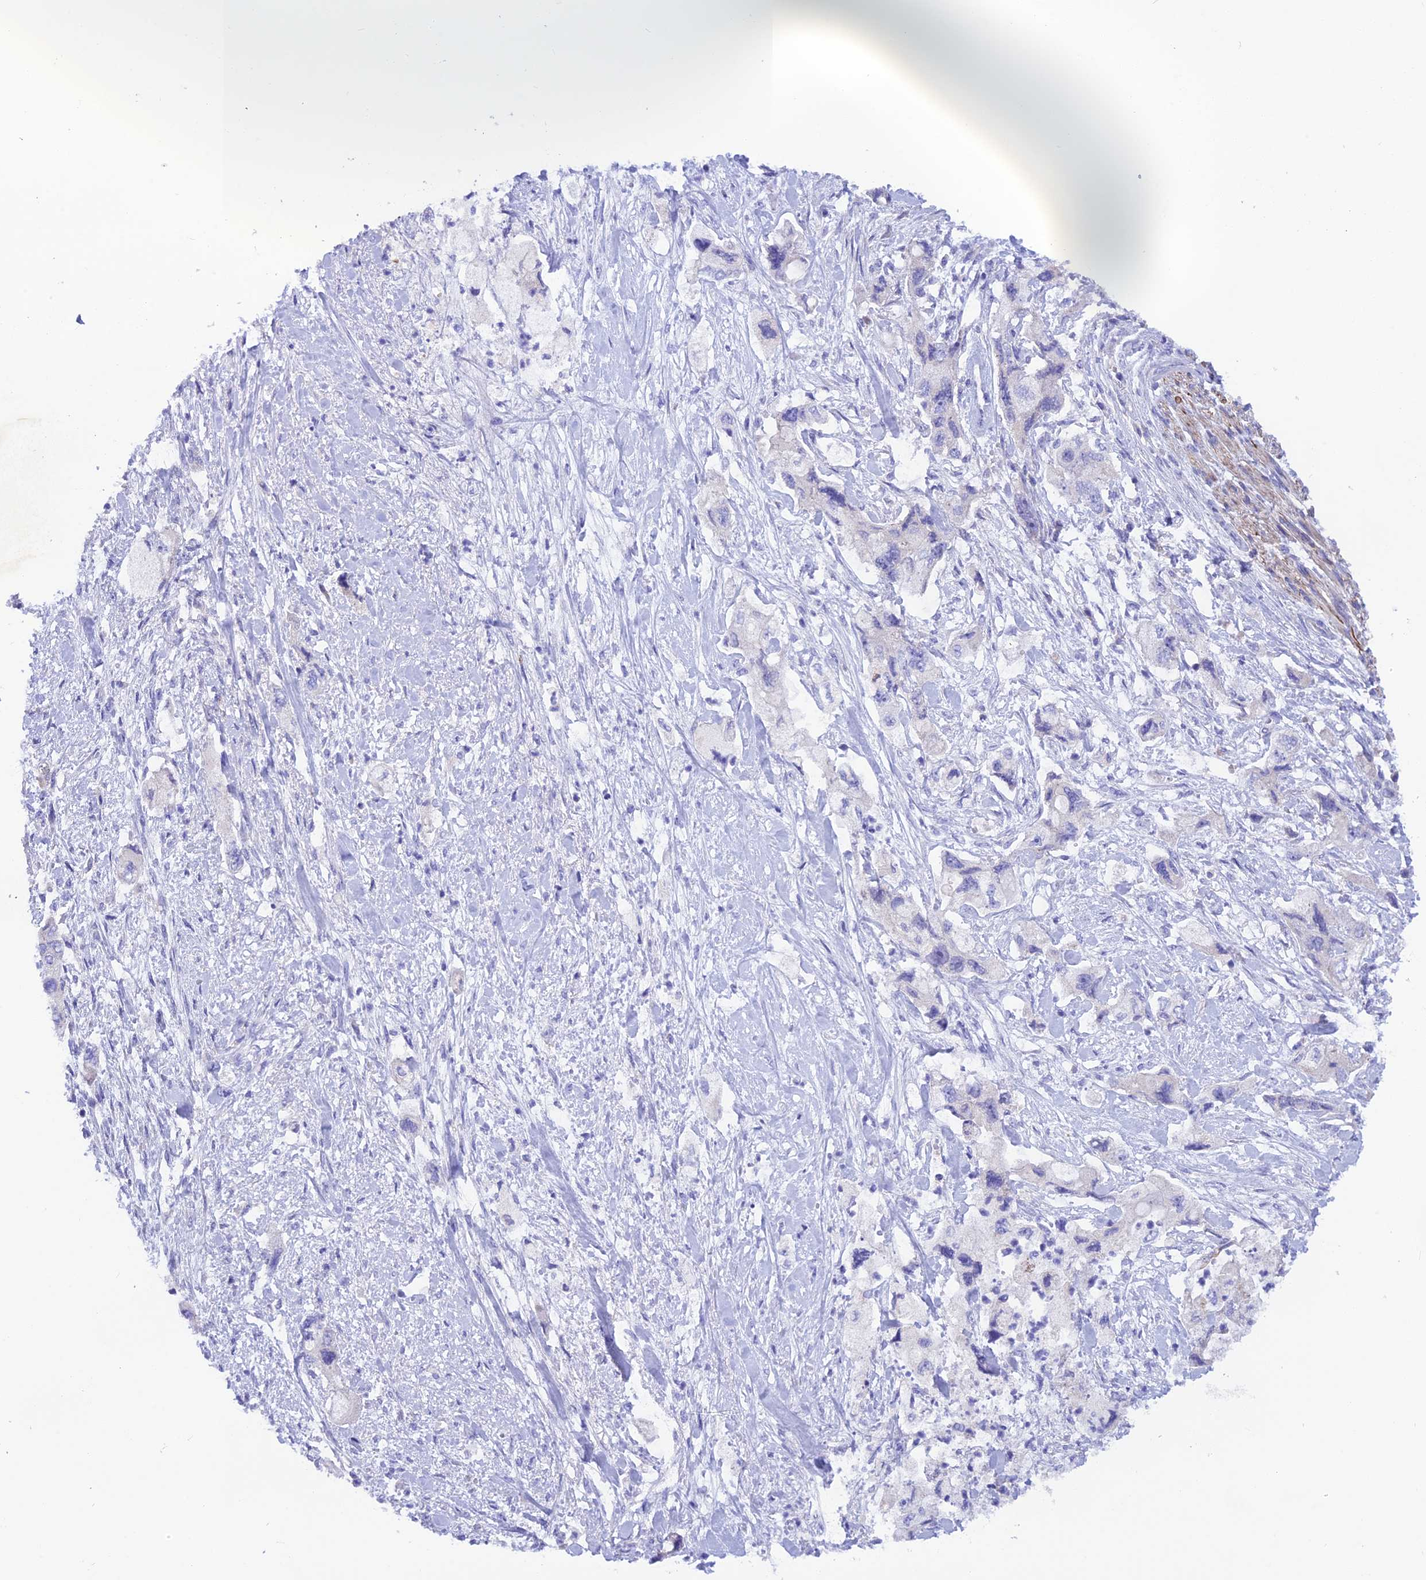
{"staining": {"intensity": "negative", "quantity": "none", "location": "none"}, "tissue": "pancreatic cancer", "cell_type": "Tumor cells", "image_type": "cancer", "snomed": [{"axis": "morphology", "description": "Adenocarcinoma, NOS"}, {"axis": "topography", "description": "Pancreas"}], "caption": "Histopathology image shows no significant protein expression in tumor cells of adenocarcinoma (pancreatic).", "gene": "TMEM138", "patient": {"sex": "female", "age": 73}}